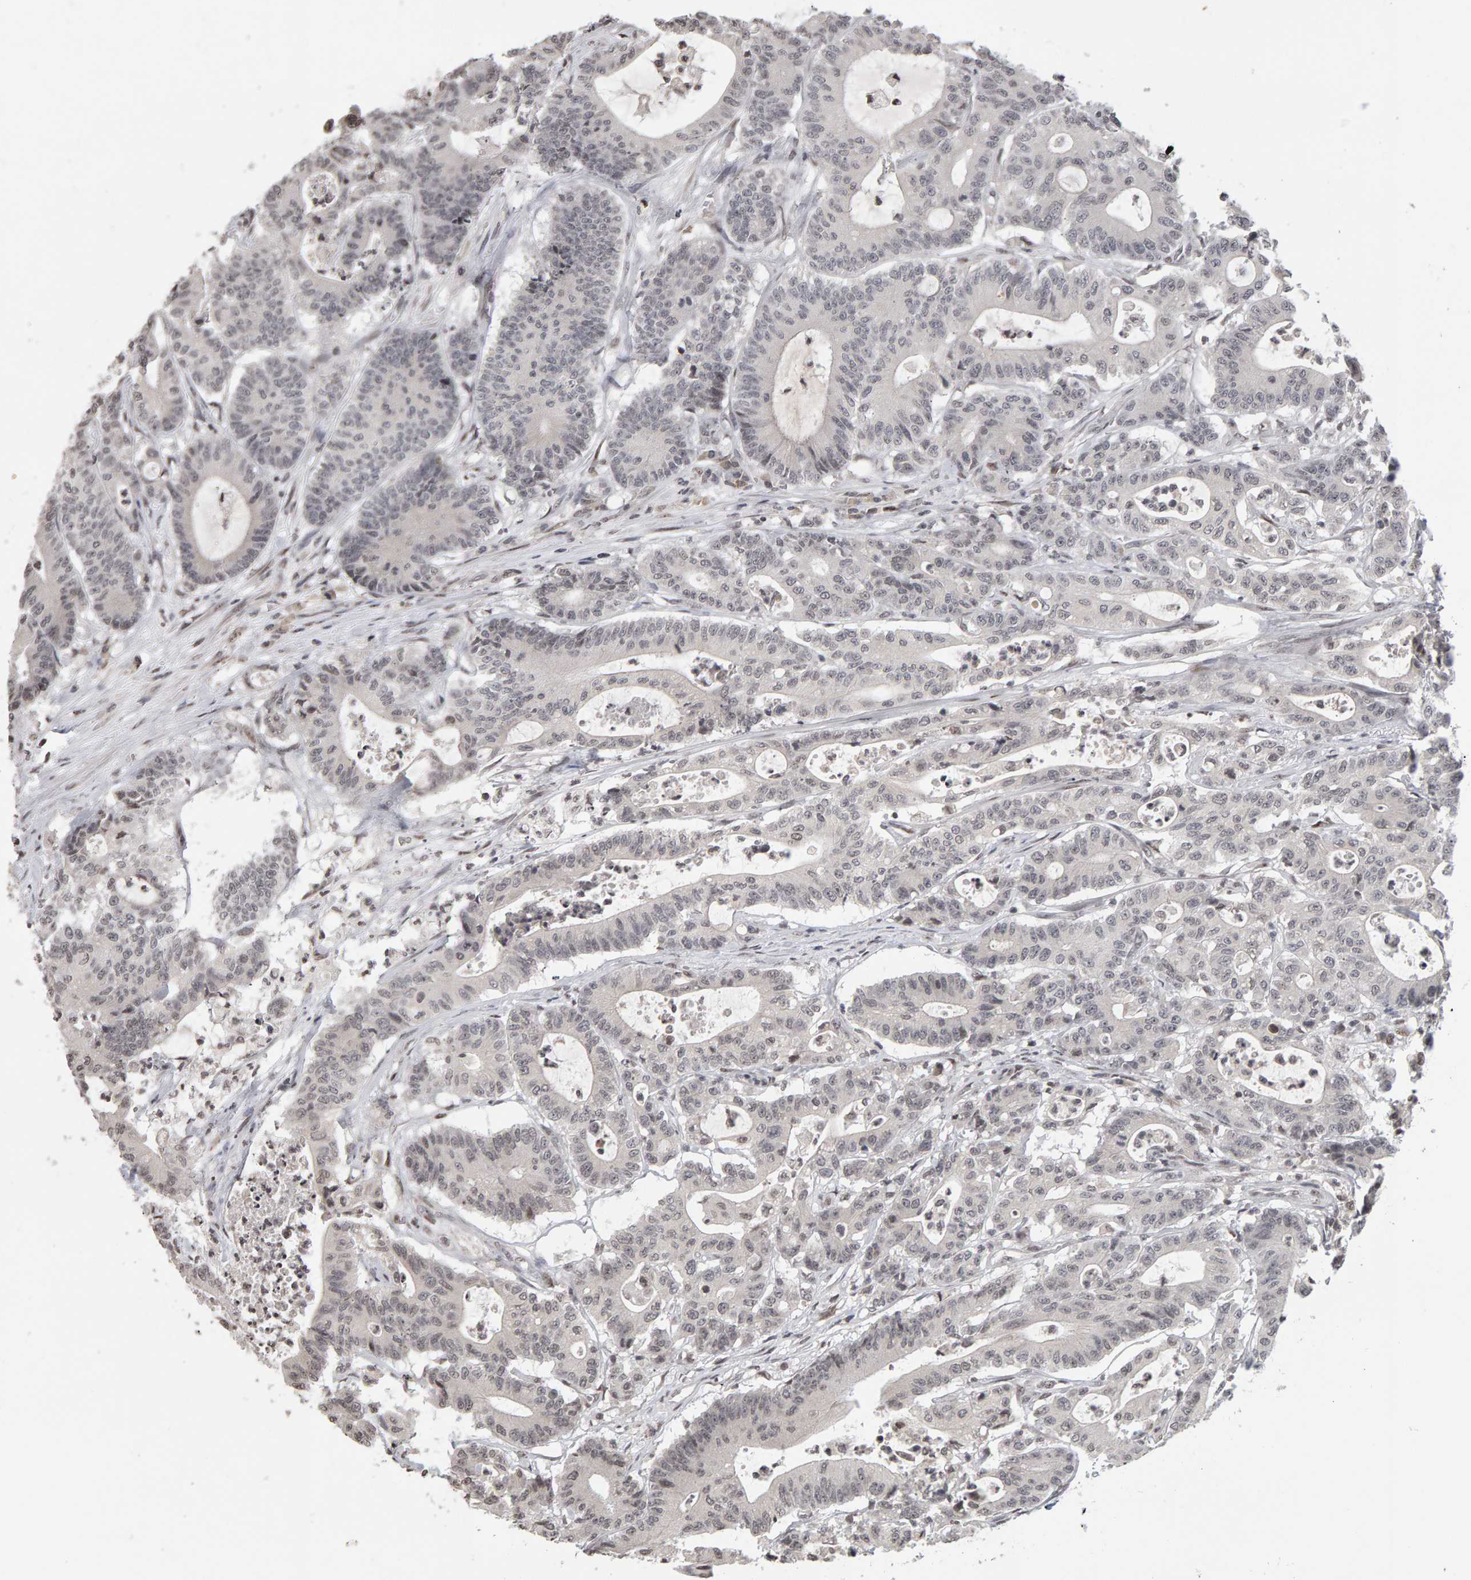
{"staining": {"intensity": "negative", "quantity": "none", "location": "none"}, "tissue": "colorectal cancer", "cell_type": "Tumor cells", "image_type": "cancer", "snomed": [{"axis": "morphology", "description": "Adenocarcinoma, NOS"}, {"axis": "topography", "description": "Colon"}], "caption": "Immunohistochemistry photomicrograph of neoplastic tissue: colorectal cancer stained with DAB exhibits no significant protein positivity in tumor cells.", "gene": "TRAM1", "patient": {"sex": "female", "age": 84}}